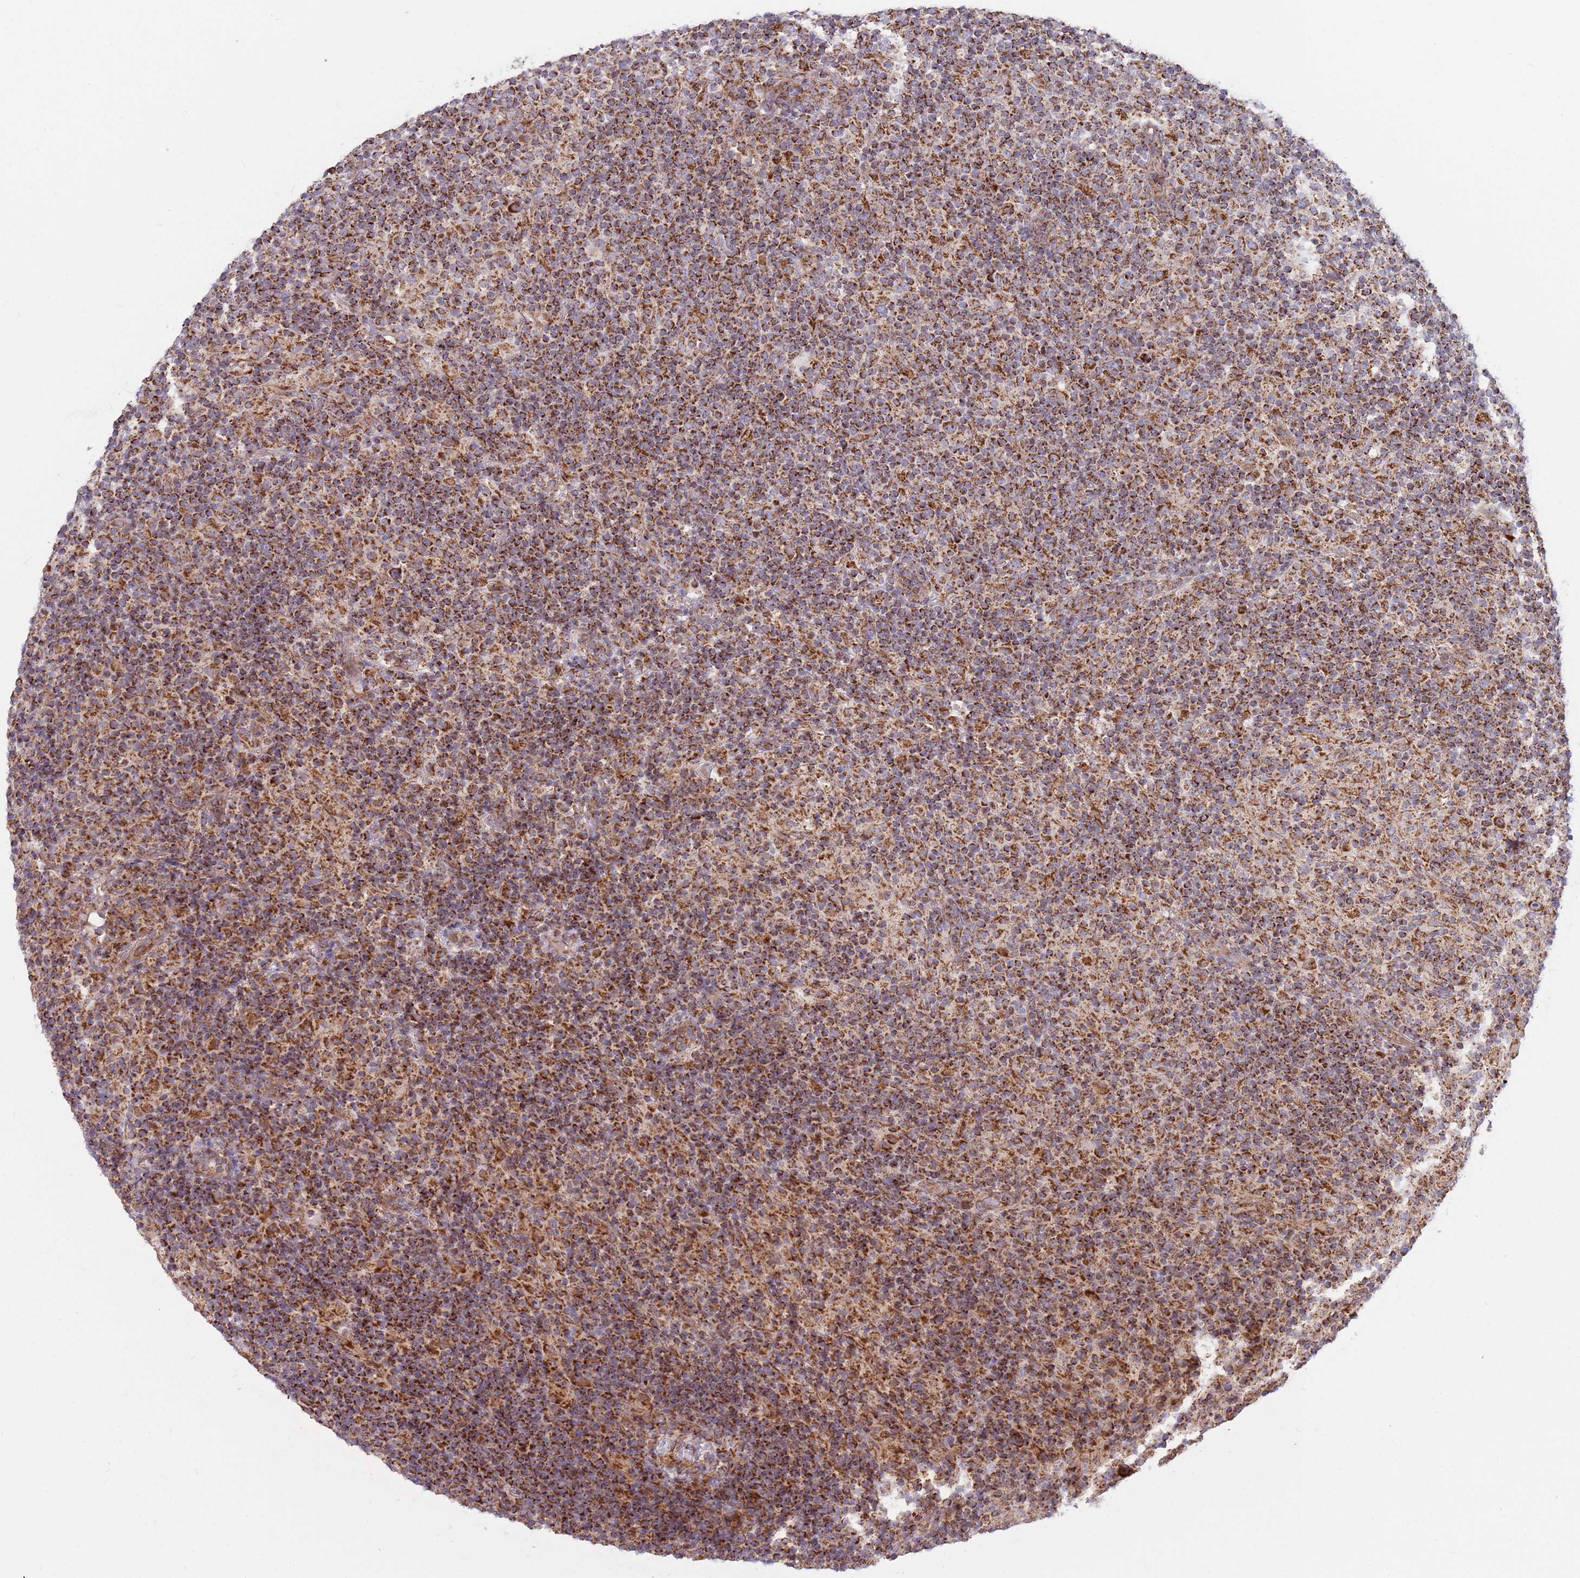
{"staining": {"intensity": "strong", "quantity": ">75%", "location": "cytoplasmic/membranous"}, "tissue": "lymphoma", "cell_type": "Tumor cells", "image_type": "cancer", "snomed": [{"axis": "morphology", "description": "Hodgkin's disease, NOS"}, {"axis": "topography", "description": "Lymph node"}], "caption": "An immunohistochemistry (IHC) micrograph of neoplastic tissue is shown. Protein staining in brown shows strong cytoplasmic/membranous positivity in lymphoma within tumor cells. The protein of interest is shown in brown color, while the nuclei are stained blue.", "gene": "ATP5PD", "patient": {"sex": "male", "age": 70}}